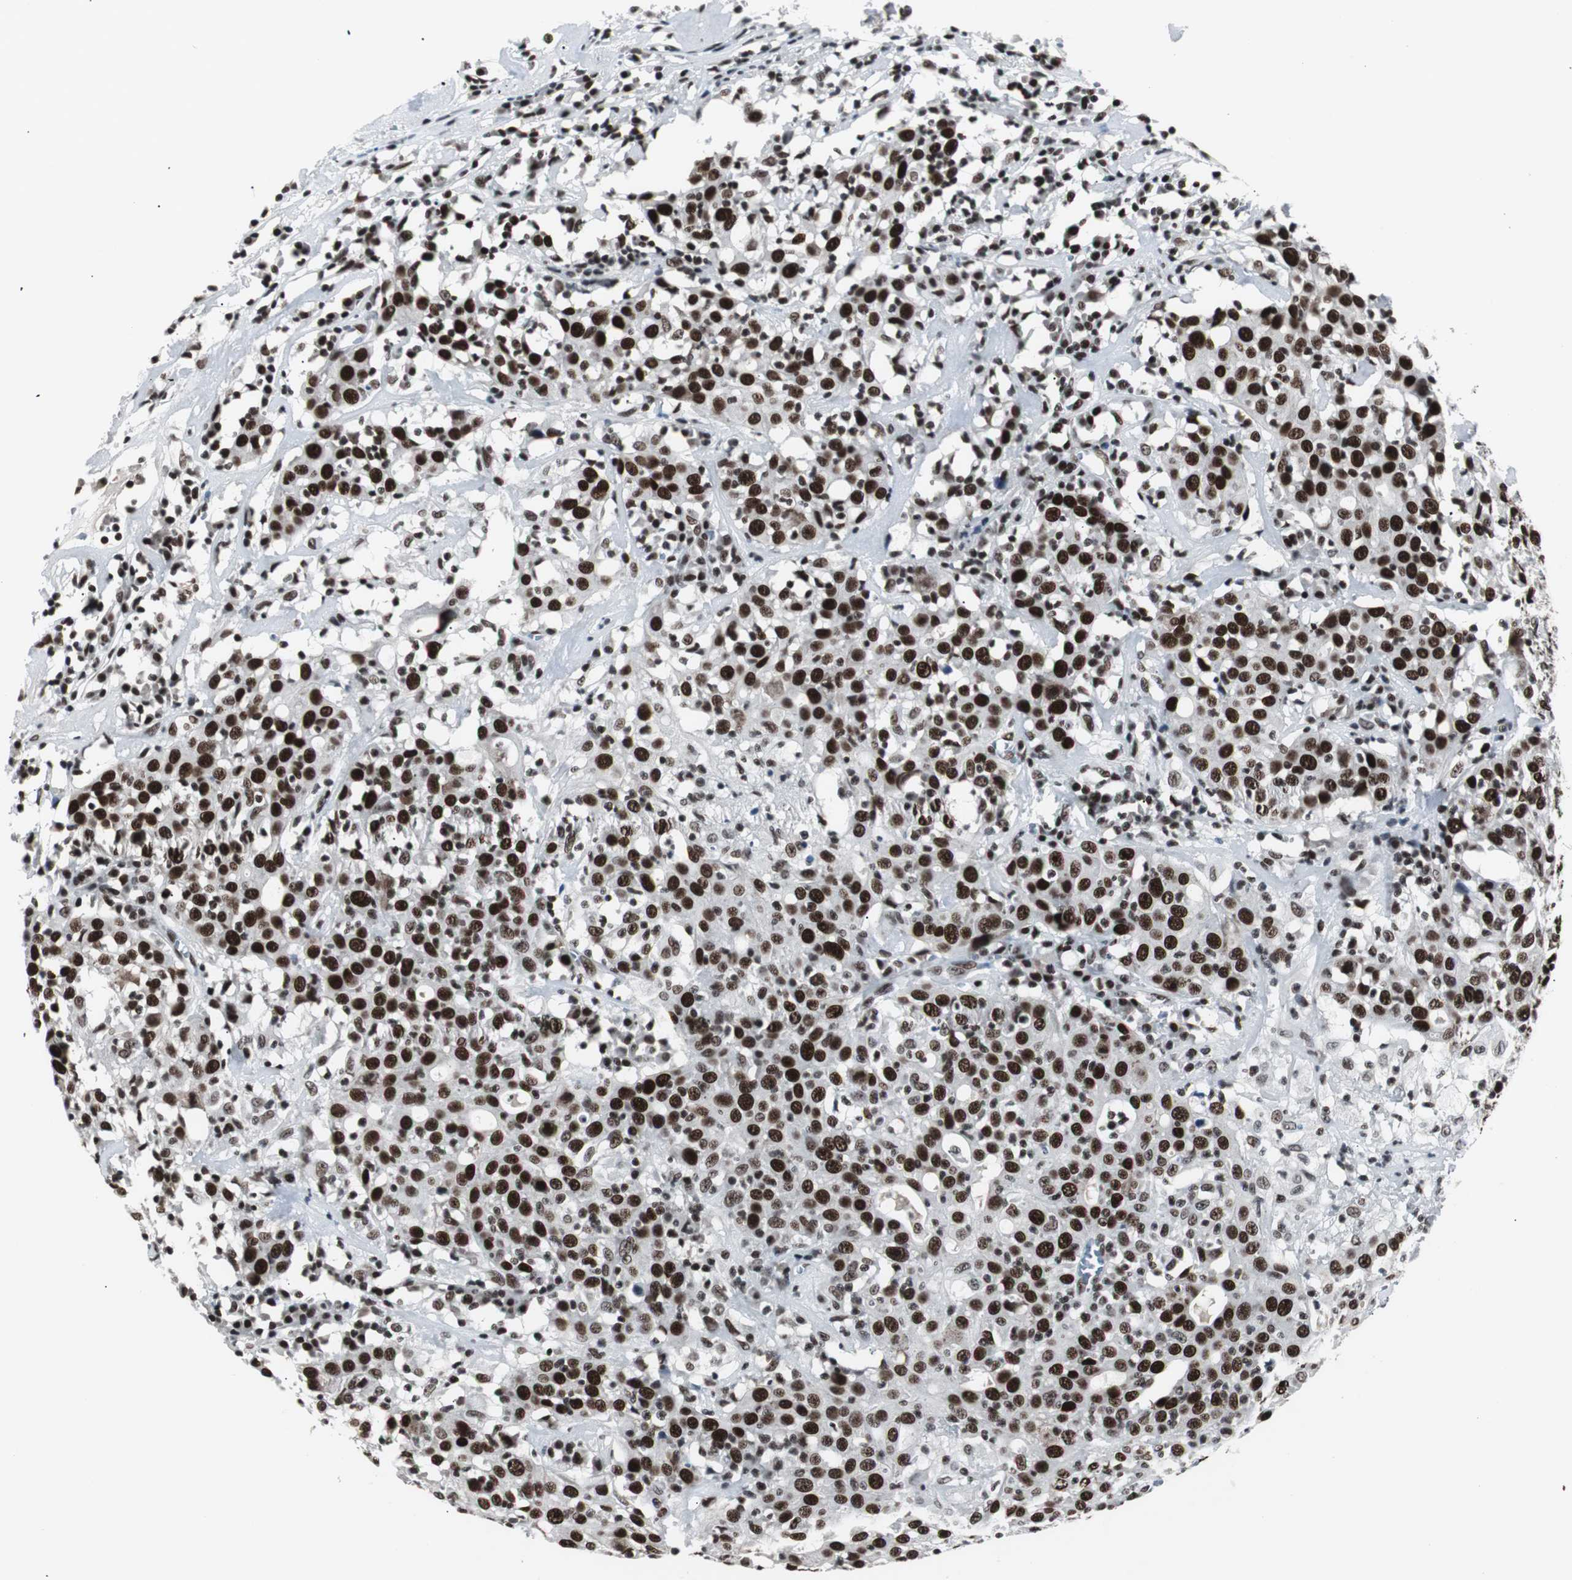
{"staining": {"intensity": "strong", "quantity": ">75%", "location": "nuclear"}, "tissue": "head and neck cancer", "cell_type": "Tumor cells", "image_type": "cancer", "snomed": [{"axis": "morphology", "description": "Adenocarcinoma, NOS"}, {"axis": "topography", "description": "Salivary gland"}, {"axis": "topography", "description": "Head-Neck"}], "caption": "This image demonstrates immunohistochemistry staining of human head and neck cancer, with high strong nuclear staining in about >75% of tumor cells.", "gene": "XRCC1", "patient": {"sex": "female", "age": 65}}